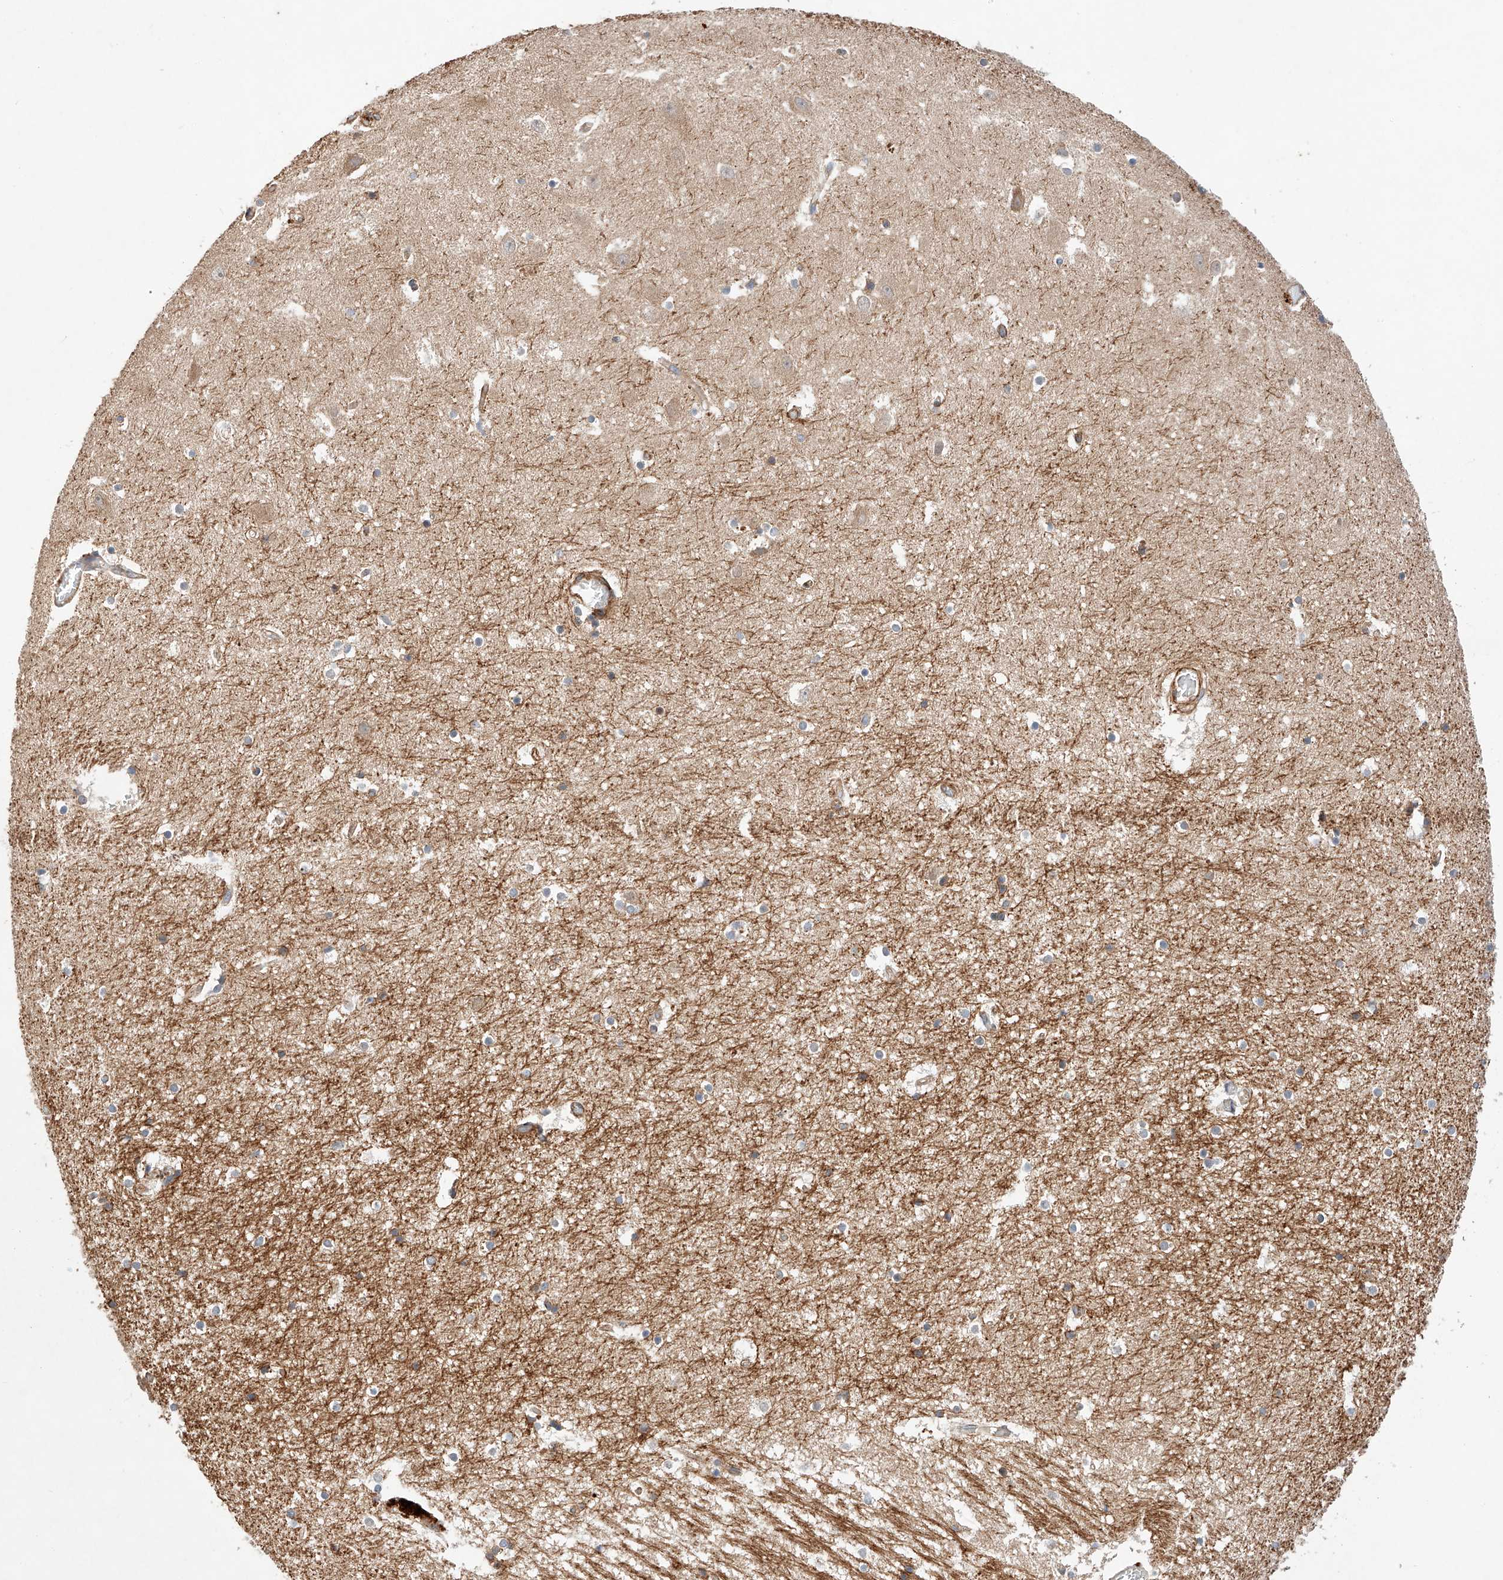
{"staining": {"intensity": "moderate", "quantity": "<25%", "location": "cytoplasmic/membranous"}, "tissue": "hippocampus", "cell_type": "Glial cells", "image_type": "normal", "snomed": [{"axis": "morphology", "description": "Normal tissue, NOS"}, {"axis": "topography", "description": "Hippocampus"}], "caption": "The micrograph exhibits a brown stain indicating the presence of a protein in the cytoplasmic/membranous of glial cells in hippocampus.", "gene": "RAB23", "patient": {"sex": "female", "age": 52}}